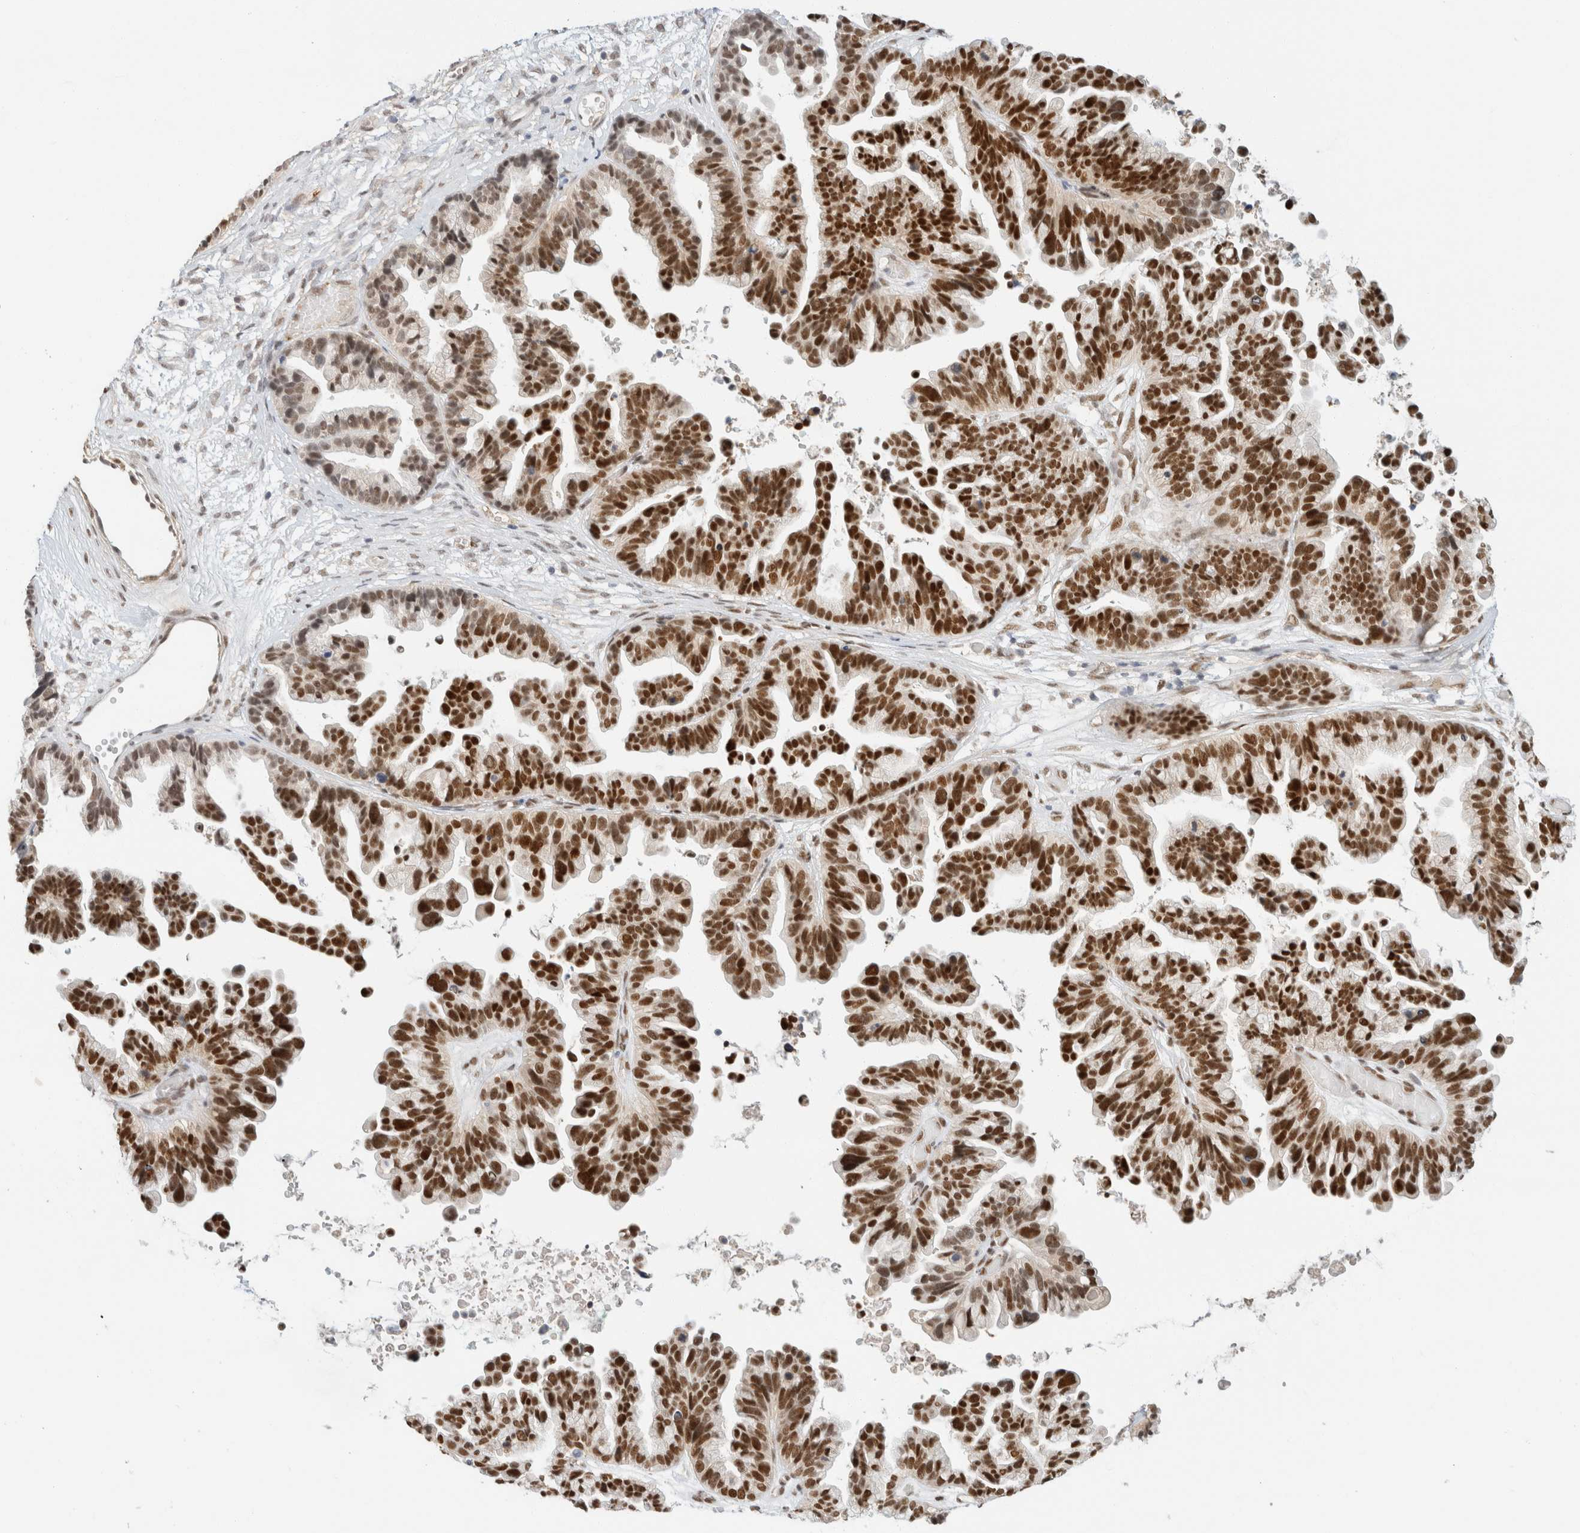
{"staining": {"intensity": "strong", "quantity": ">75%", "location": "nuclear"}, "tissue": "ovarian cancer", "cell_type": "Tumor cells", "image_type": "cancer", "snomed": [{"axis": "morphology", "description": "Cystadenocarcinoma, serous, NOS"}, {"axis": "topography", "description": "Ovary"}], "caption": "Human ovarian cancer stained for a protein (brown) demonstrates strong nuclear positive staining in approximately >75% of tumor cells.", "gene": "ZNF768", "patient": {"sex": "female", "age": 56}}